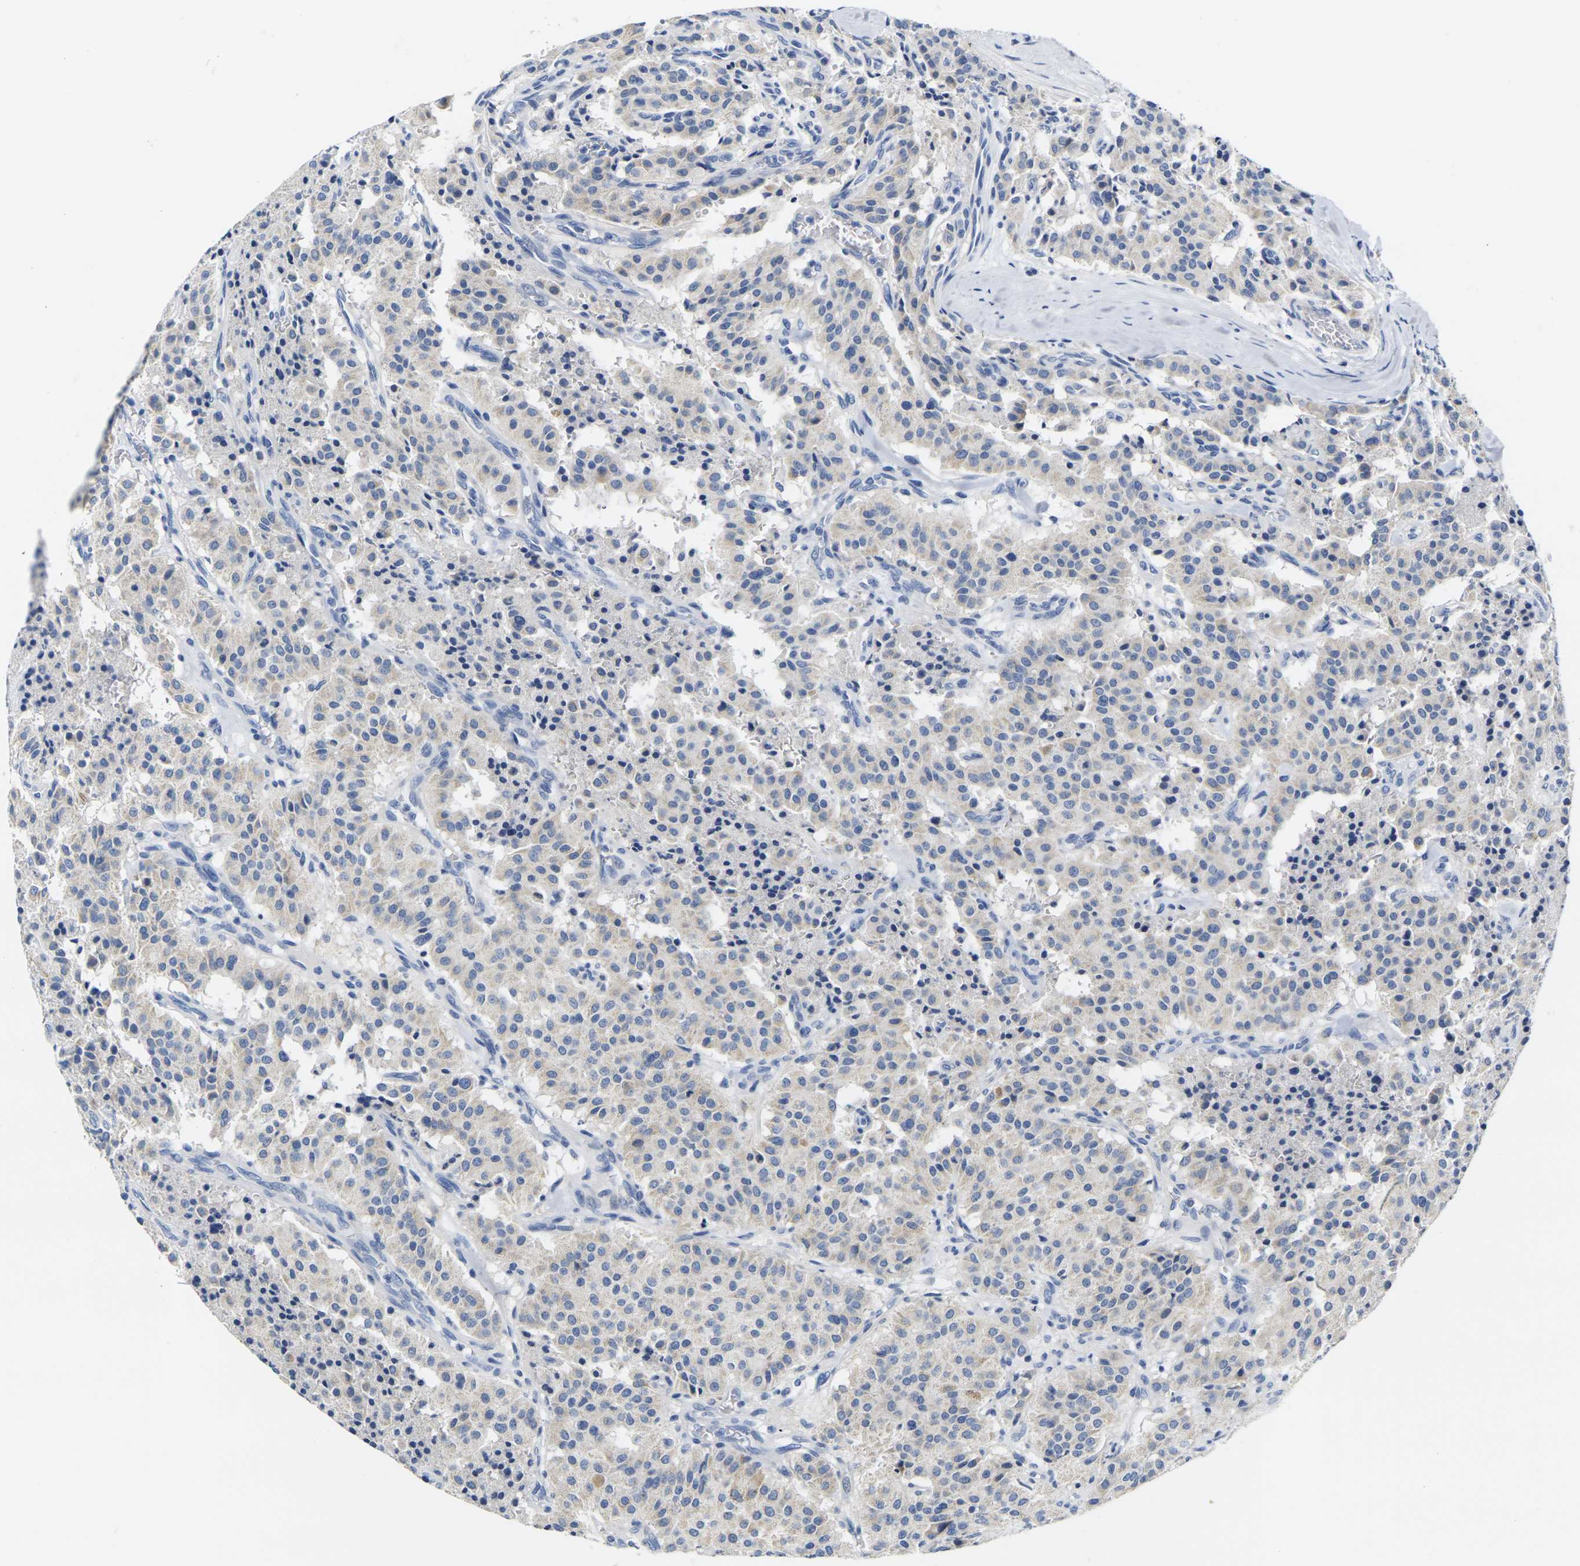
{"staining": {"intensity": "weak", "quantity": ">75%", "location": "cytoplasmic/membranous"}, "tissue": "carcinoid", "cell_type": "Tumor cells", "image_type": "cancer", "snomed": [{"axis": "morphology", "description": "Carcinoid, malignant, NOS"}, {"axis": "topography", "description": "Lung"}], "caption": "Weak cytoplasmic/membranous expression for a protein is appreciated in approximately >75% of tumor cells of carcinoid using immunohistochemistry (IHC).", "gene": "NOCT", "patient": {"sex": "male", "age": 30}}